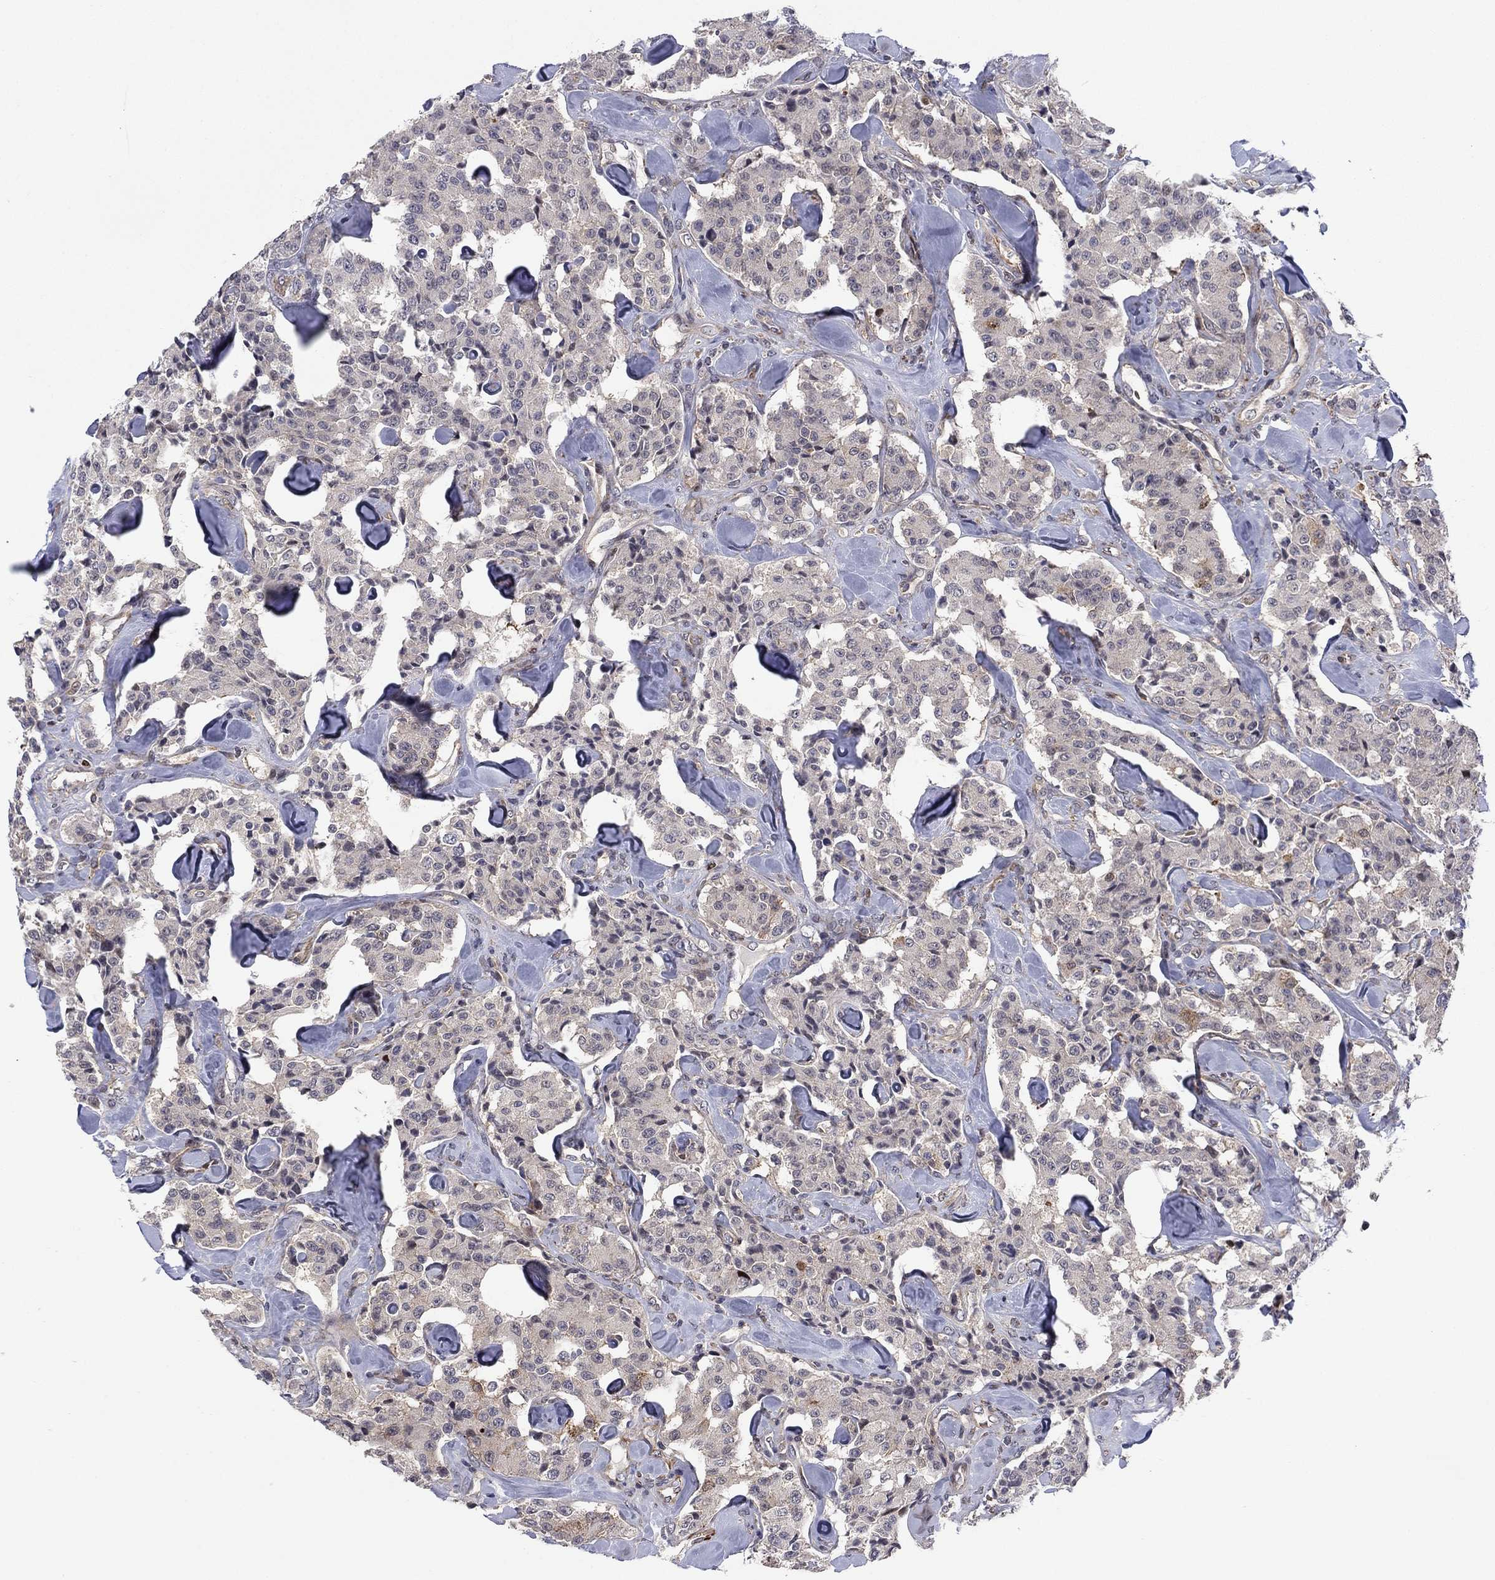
{"staining": {"intensity": "negative", "quantity": "none", "location": "none"}, "tissue": "carcinoid", "cell_type": "Tumor cells", "image_type": "cancer", "snomed": [{"axis": "morphology", "description": "Carcinoid, malignant, NOS"}, {"axis": "topography", "description": "Pancreas"}], "caption": "Micrograph shows no significant protein positivity in tumor cells of carcinoid.", "gene": "BCL11A", "patient": {"sex": "male", "age": 41}}